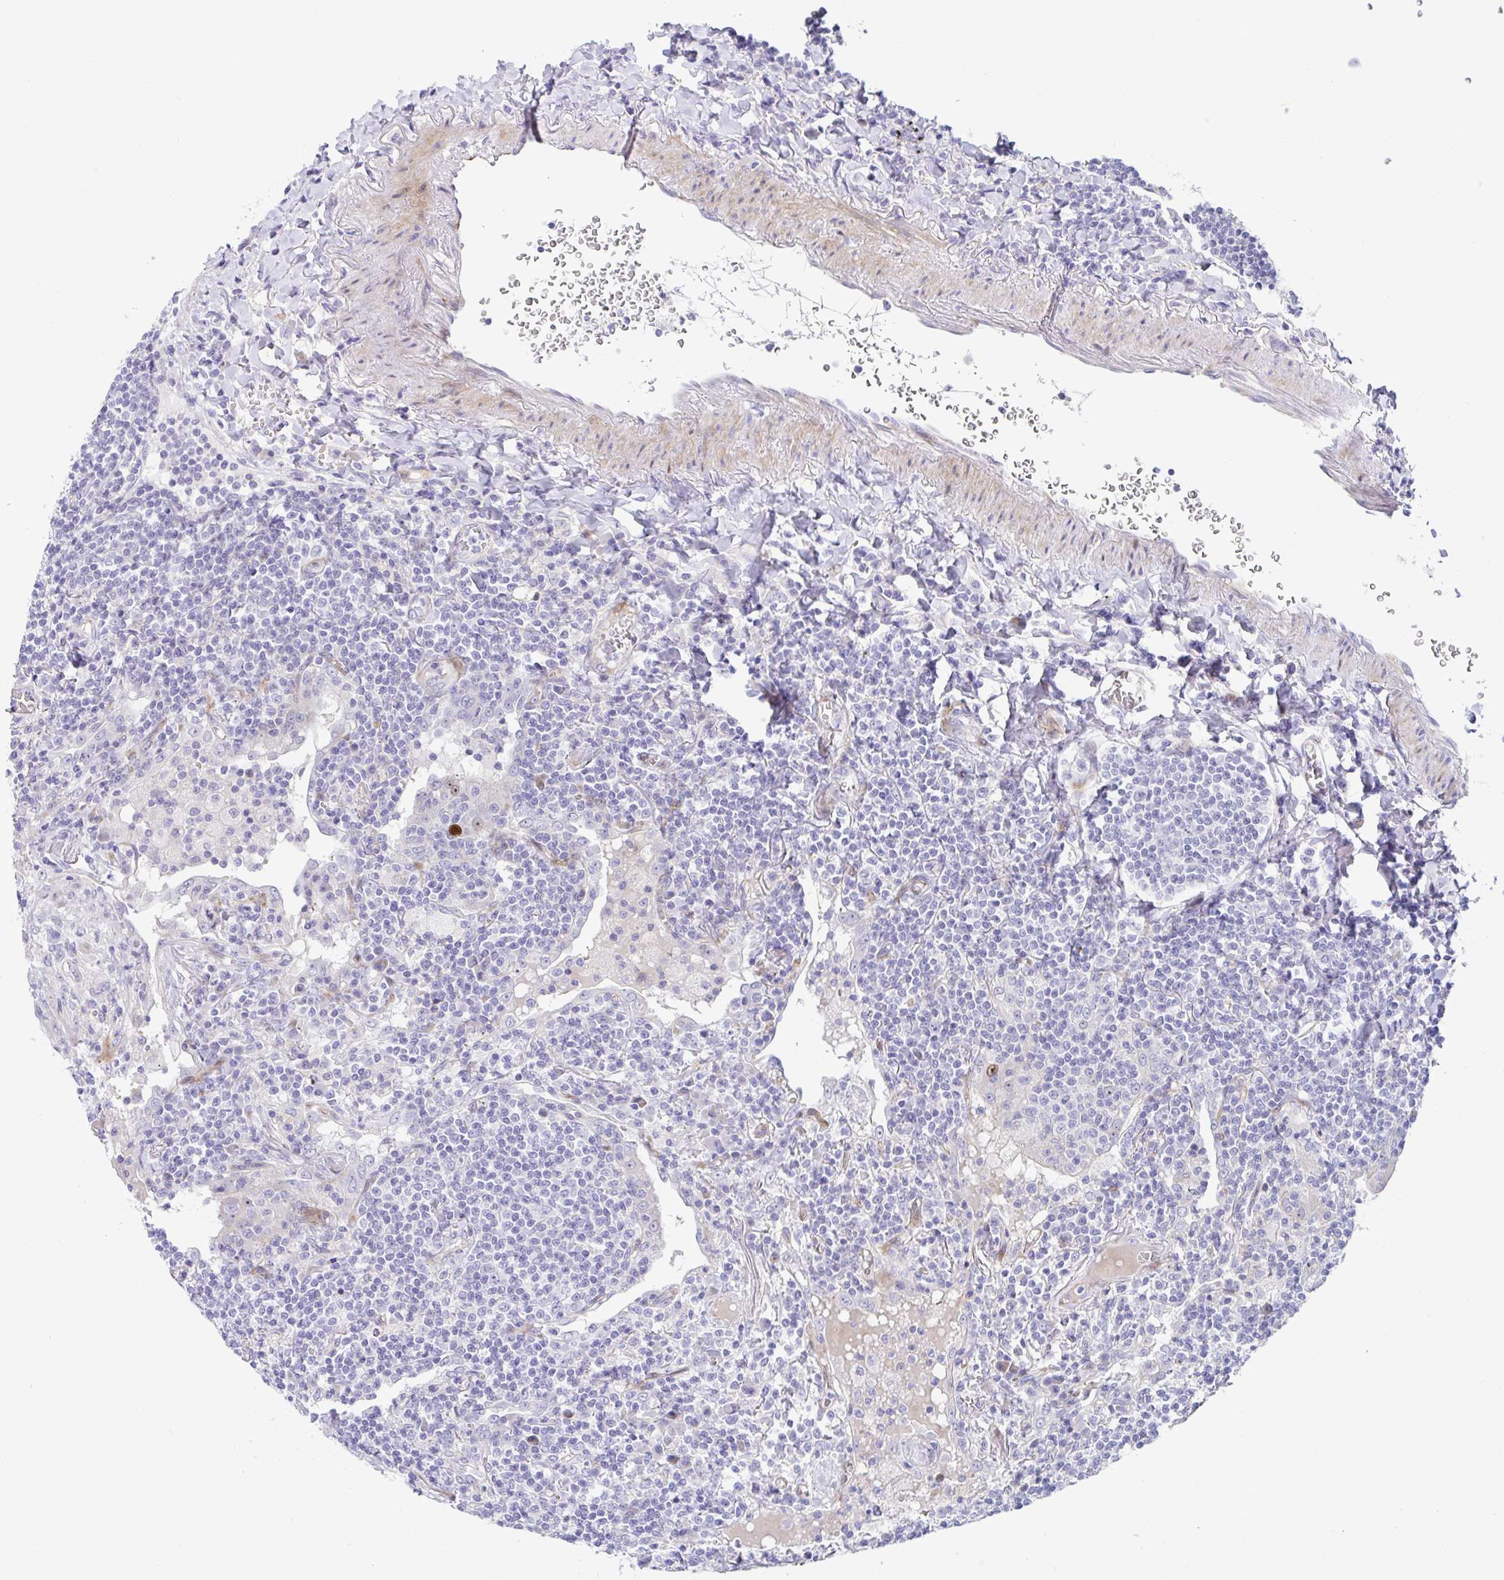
{"staining": {"intensity": "negative", "quantity": "none", "location": "none"}, "tissue": "lymphoma", "cell_type": "Tumor cells", "image_type": "cancer", "snomed": [{"axis": "morphology", "description": "Malignant lymphoma, non-Hodgkin's type, Low grade"}, {"axis": "topography", "description": "Lung"}], "caption": "Tumor cells are negative for brown protein staining in malignant lymphoma, non-Hodgkin's type (low-grade).", "gene": "ZNF713", "patient": {"sex": "female", "age": 71}}